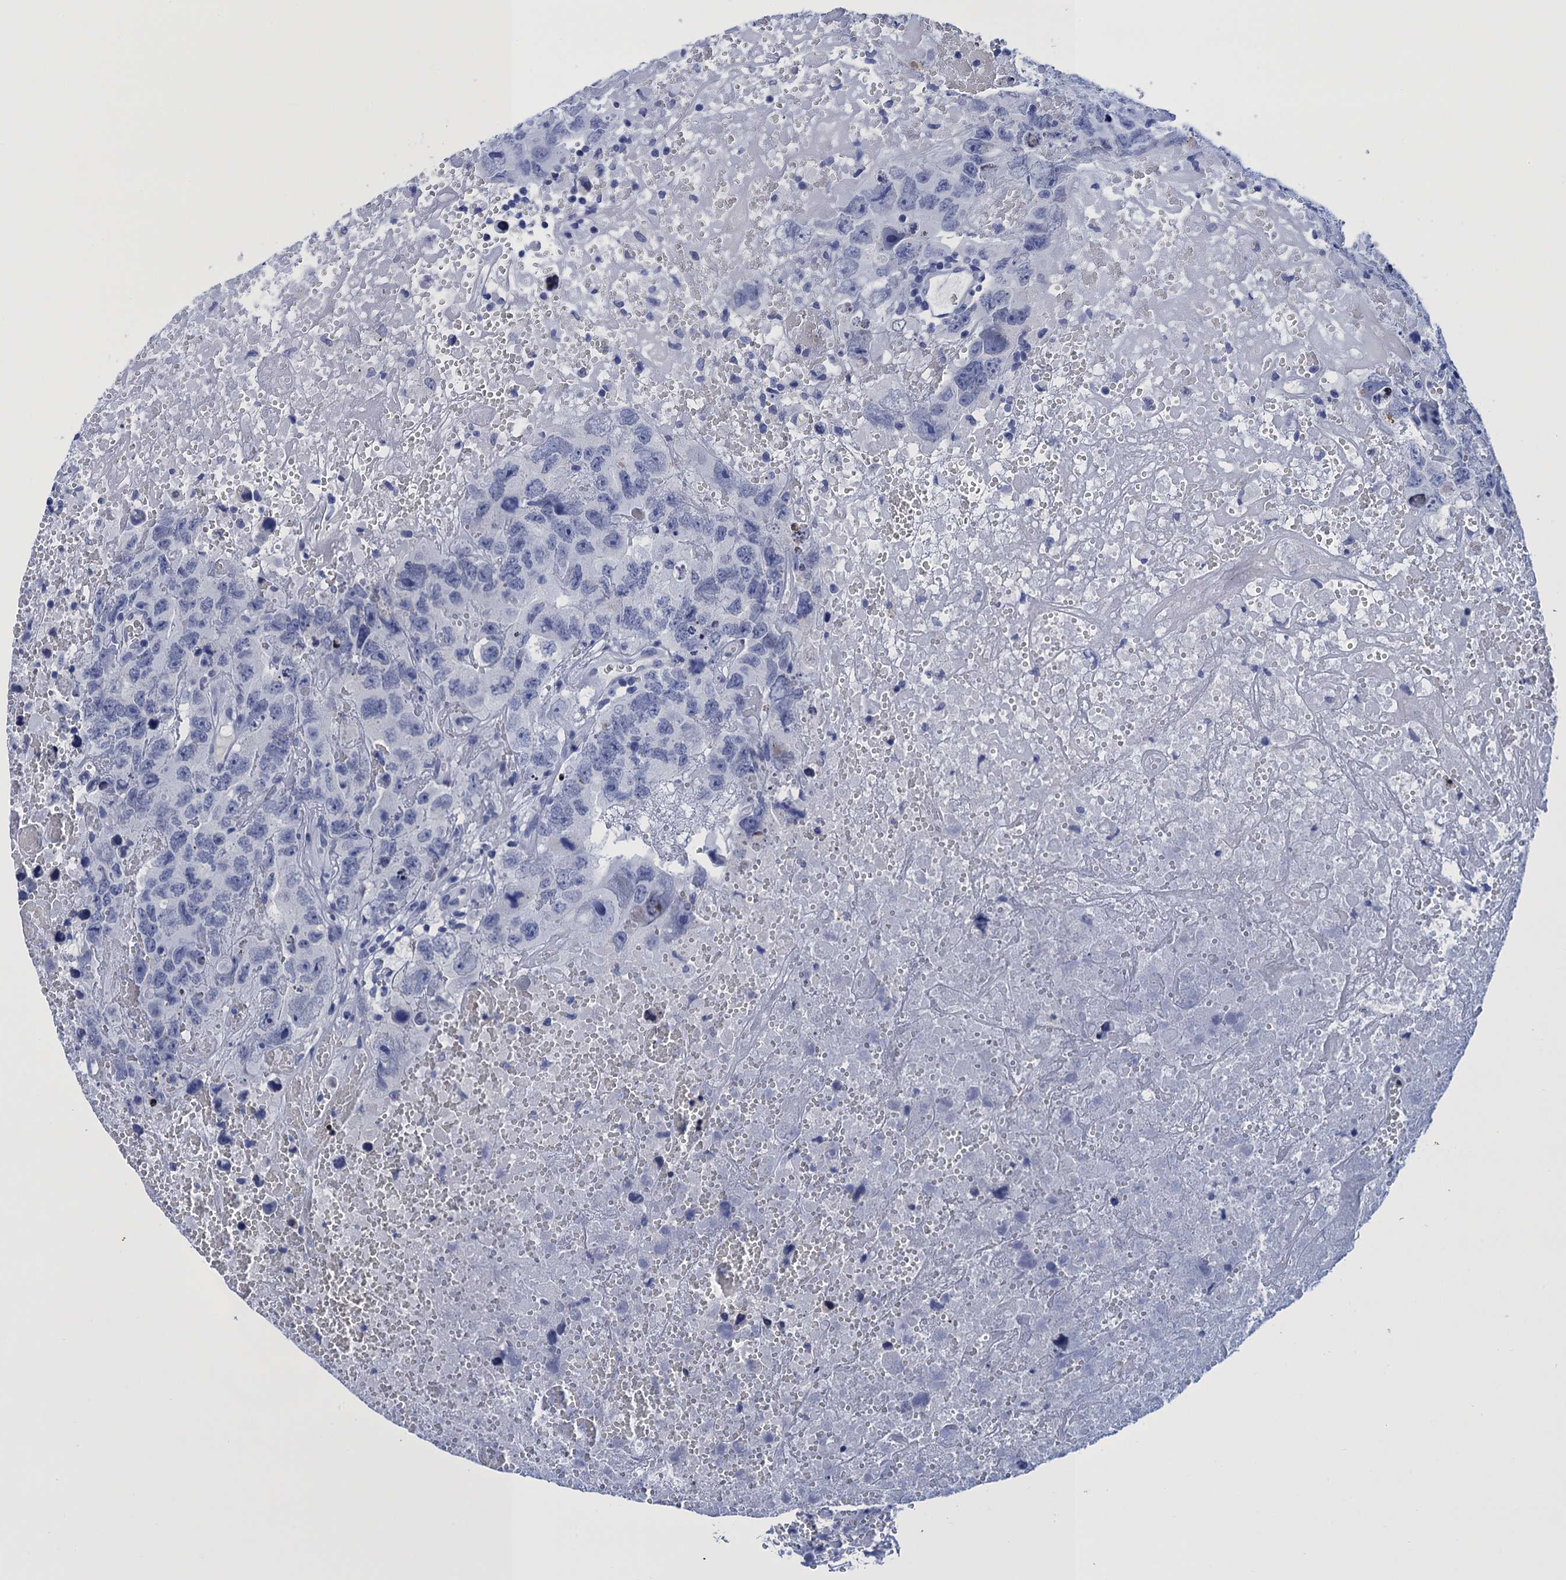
{"staining": {"intensity": "negative", "quantity": "none", "location": "none"}, "tissue": "testis cancer", "cell_type": "Tumor cells", "image_type": "cancer", "snomed": [{"axis": "morphology", "description": "Carcinoma, Embryonal, NOS"}, {"axis": "topography", "description": "Testis"}], "caption": "There is no significant staining in tumor cells of testis cancer.", "gene": "METTL25", "patient": {"sex": "male", "age": 45}}